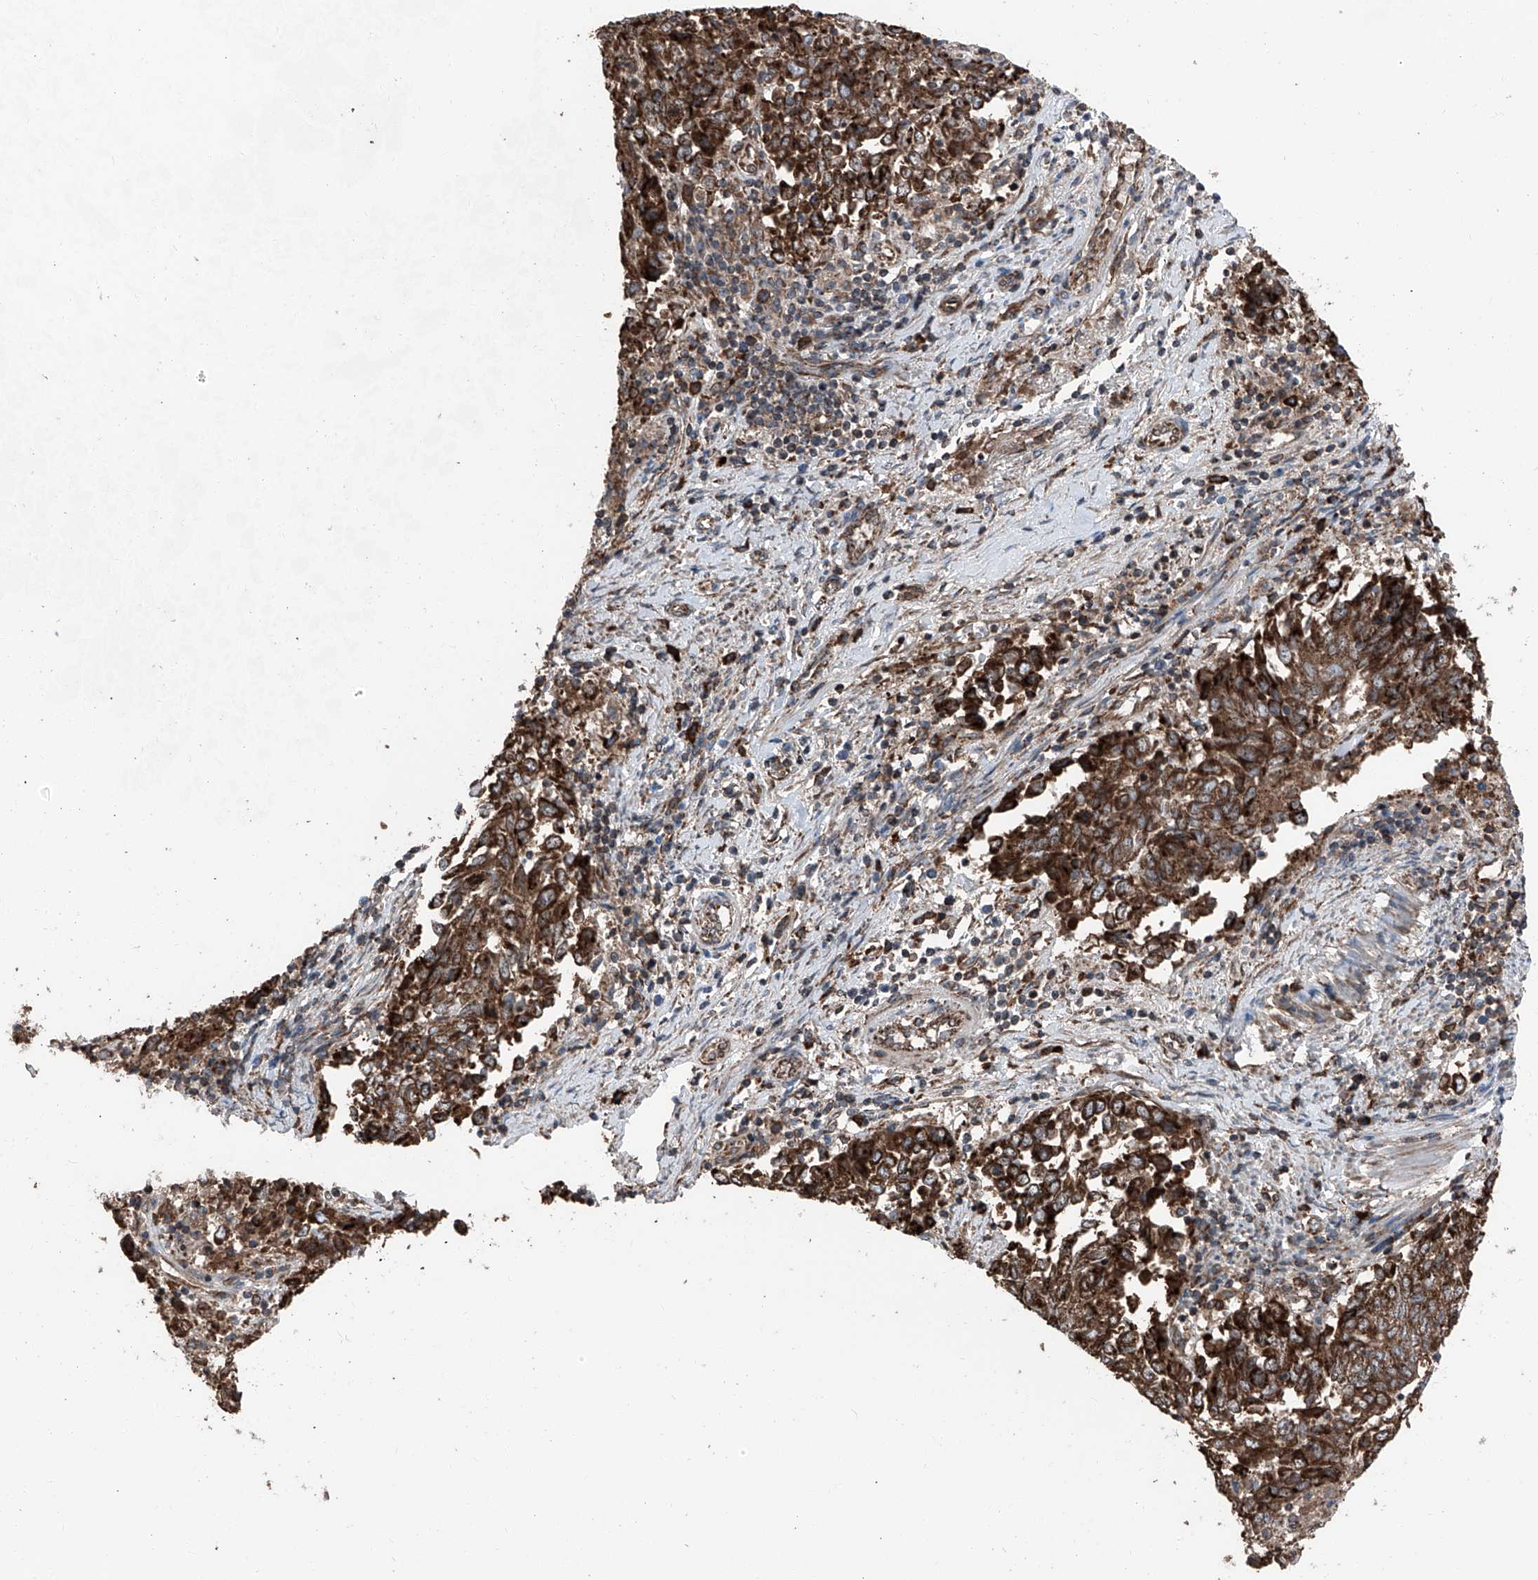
{"staining": {"intensity": "strong", "quantity": ">75%", "location": "cytoplasmic/membranous"}, "tissue": "endometrial cancer", "cell_type": "Tumor cells", "image_type": "cancer", "snomed": [{"axis": "morphology", "description": "Adenocarcinoma, NOS"}, {"axis": "topography", "description": "Endometrium"}], "caption": "This image displays adenocarcinoma (endometrial) stained with immunohistochemistry to label a protein in brown. The cytoplasmic/membranous of tumor cells show strong positivity for the protein. Nuclei are counter-stained blue.", "gene": "LIMK1", "patient": {"sex": "female", "age": 80}}